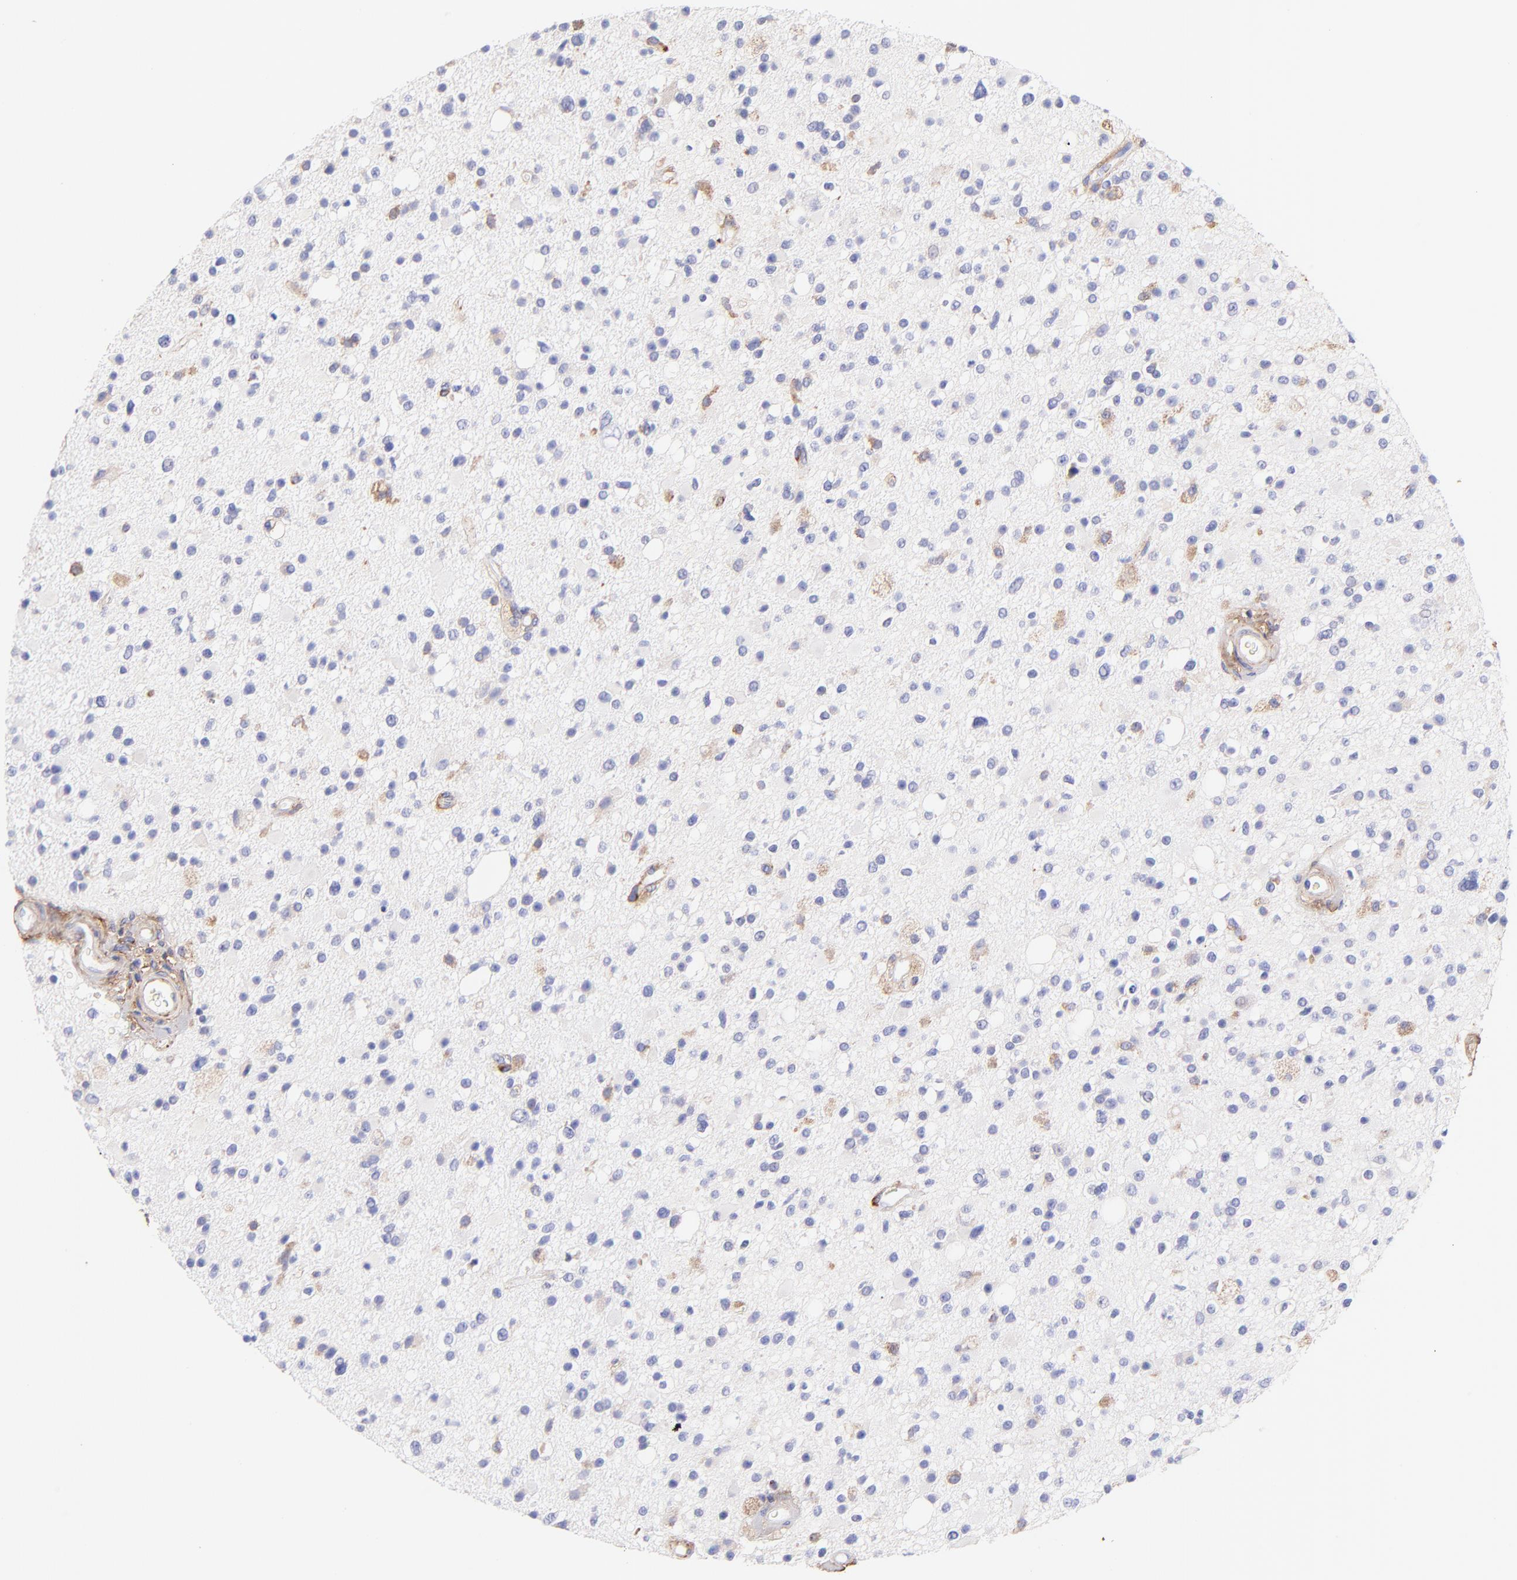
{"staining": {"intensity": "weak", "quantity": "<25%", "location": "cytoplasmic/membranous"}, "tissue": "glioma", "cell_type": "Tumor cells", "image_type": "cancer", "snomed": [{"axis": "morphology", "description": "Glioma, malignant, High grade"}, {"axis": "topography", "description": "Brain"}], "caption": "This image is of glioma stained with immunohistochemistry (IHC) to label a protein in brown with the nuclei are counter-stained blue. There is no staining in tumor cells.", "gene": "BGN", "patient": {"sex": "male", "age": 33}}